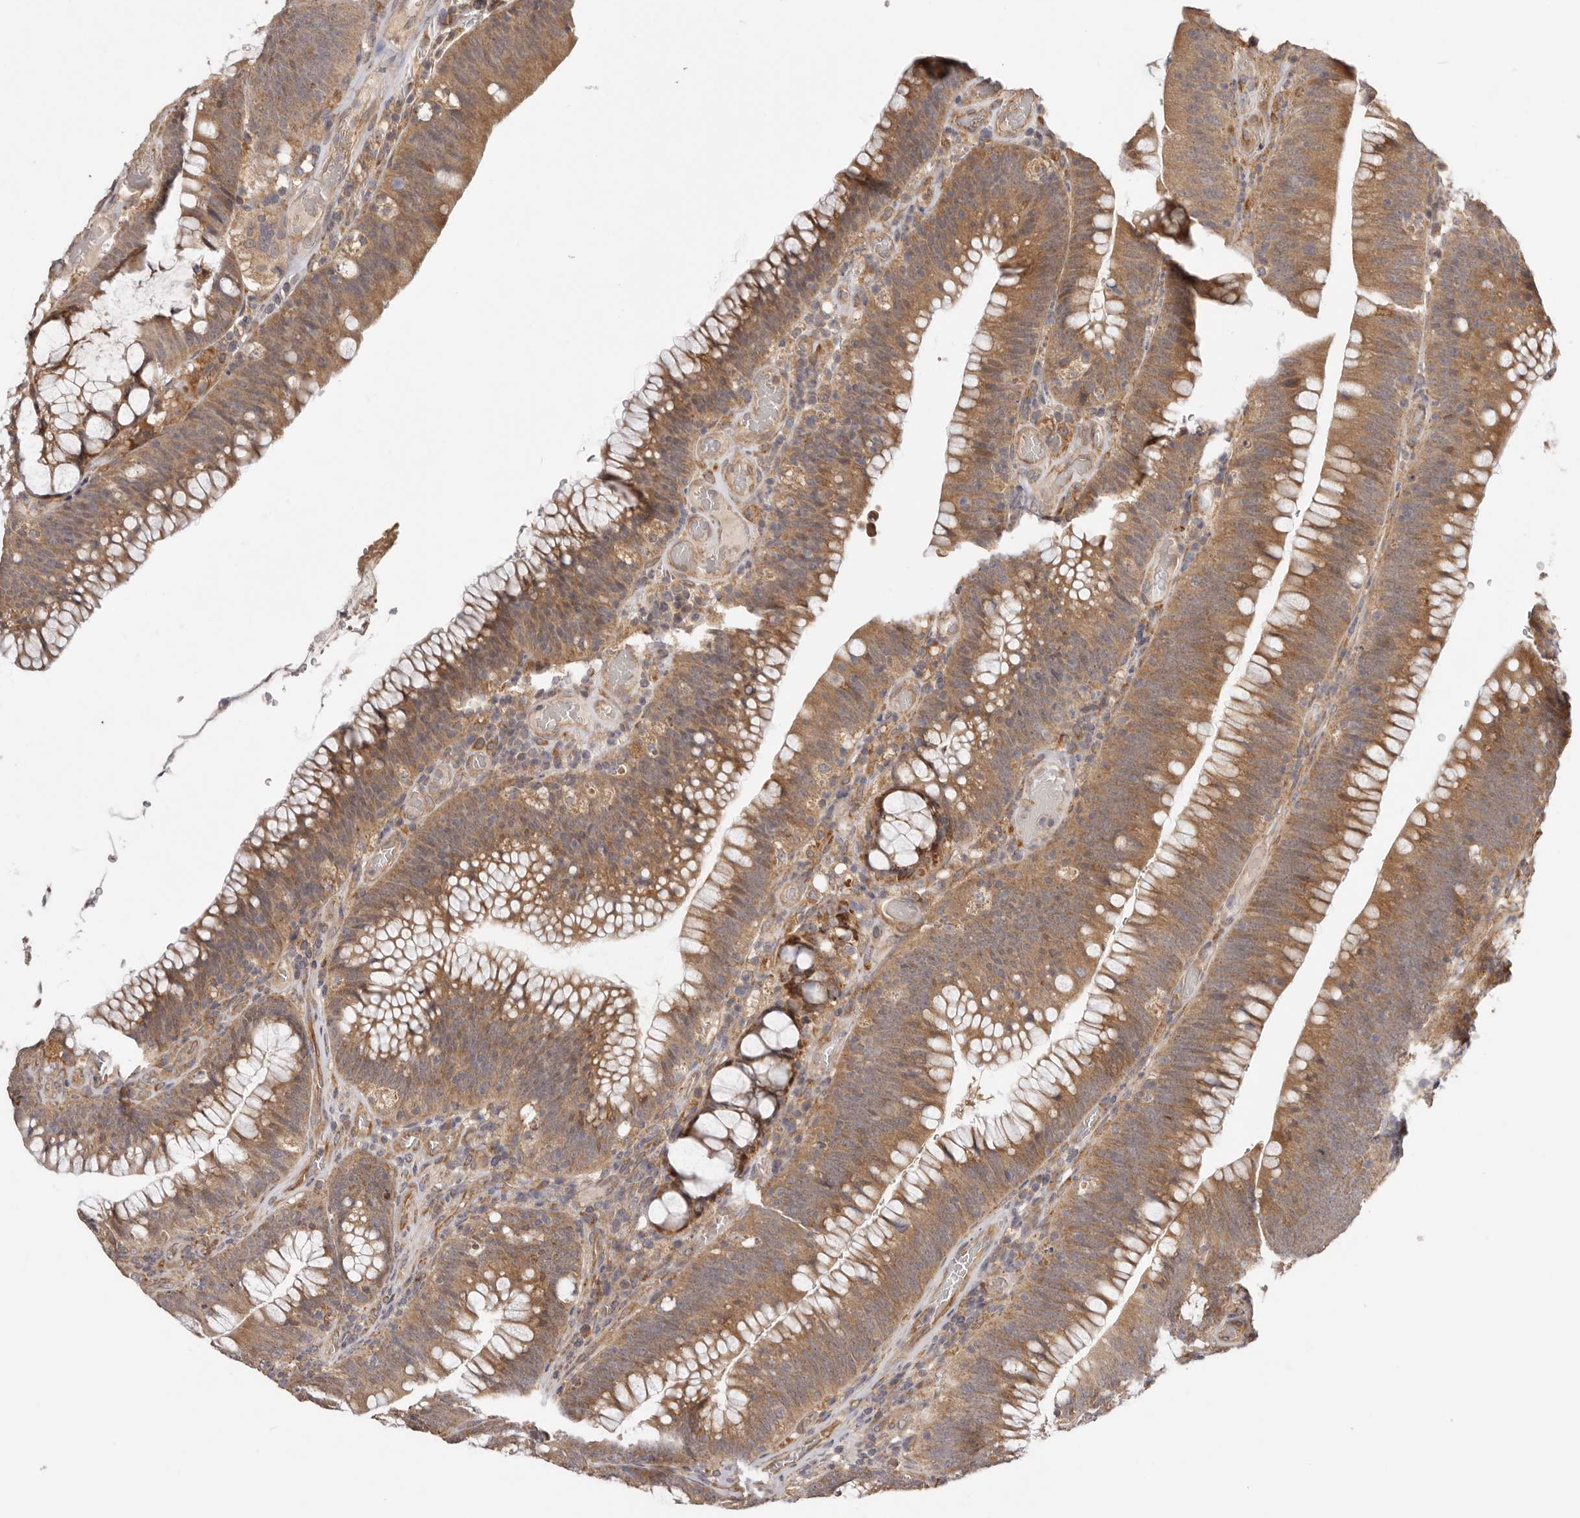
{"staining": {"intensity": "moderate", "quantity": ">75%", "location": "cytoplasmic/membranous"}, "tissue": "colorectal cancer", "cell_type": "Tumor cells", "image_type": "cancer", "snomed": [{"axis": "morphology", "description": "Normal tissue, NOS"}, {"axis": "topography", "description": "Colon"}], "caption": "Immunohistochemistry (IHC) staining of colorectal cancer, which shows medium levels of moderate cytoplasmic/membranous expression in approximately >75% of tumor cells indicating moderate cytoplasmic/membranous protein positivity. The staining was performed using DAB (3,3'-diaminobenzidine) (brown) for protein detection and nuclei were counterstained in hematoxylin (blue).", "gene": "UBR2", "patient": {"sex": "female", "age": 82}}